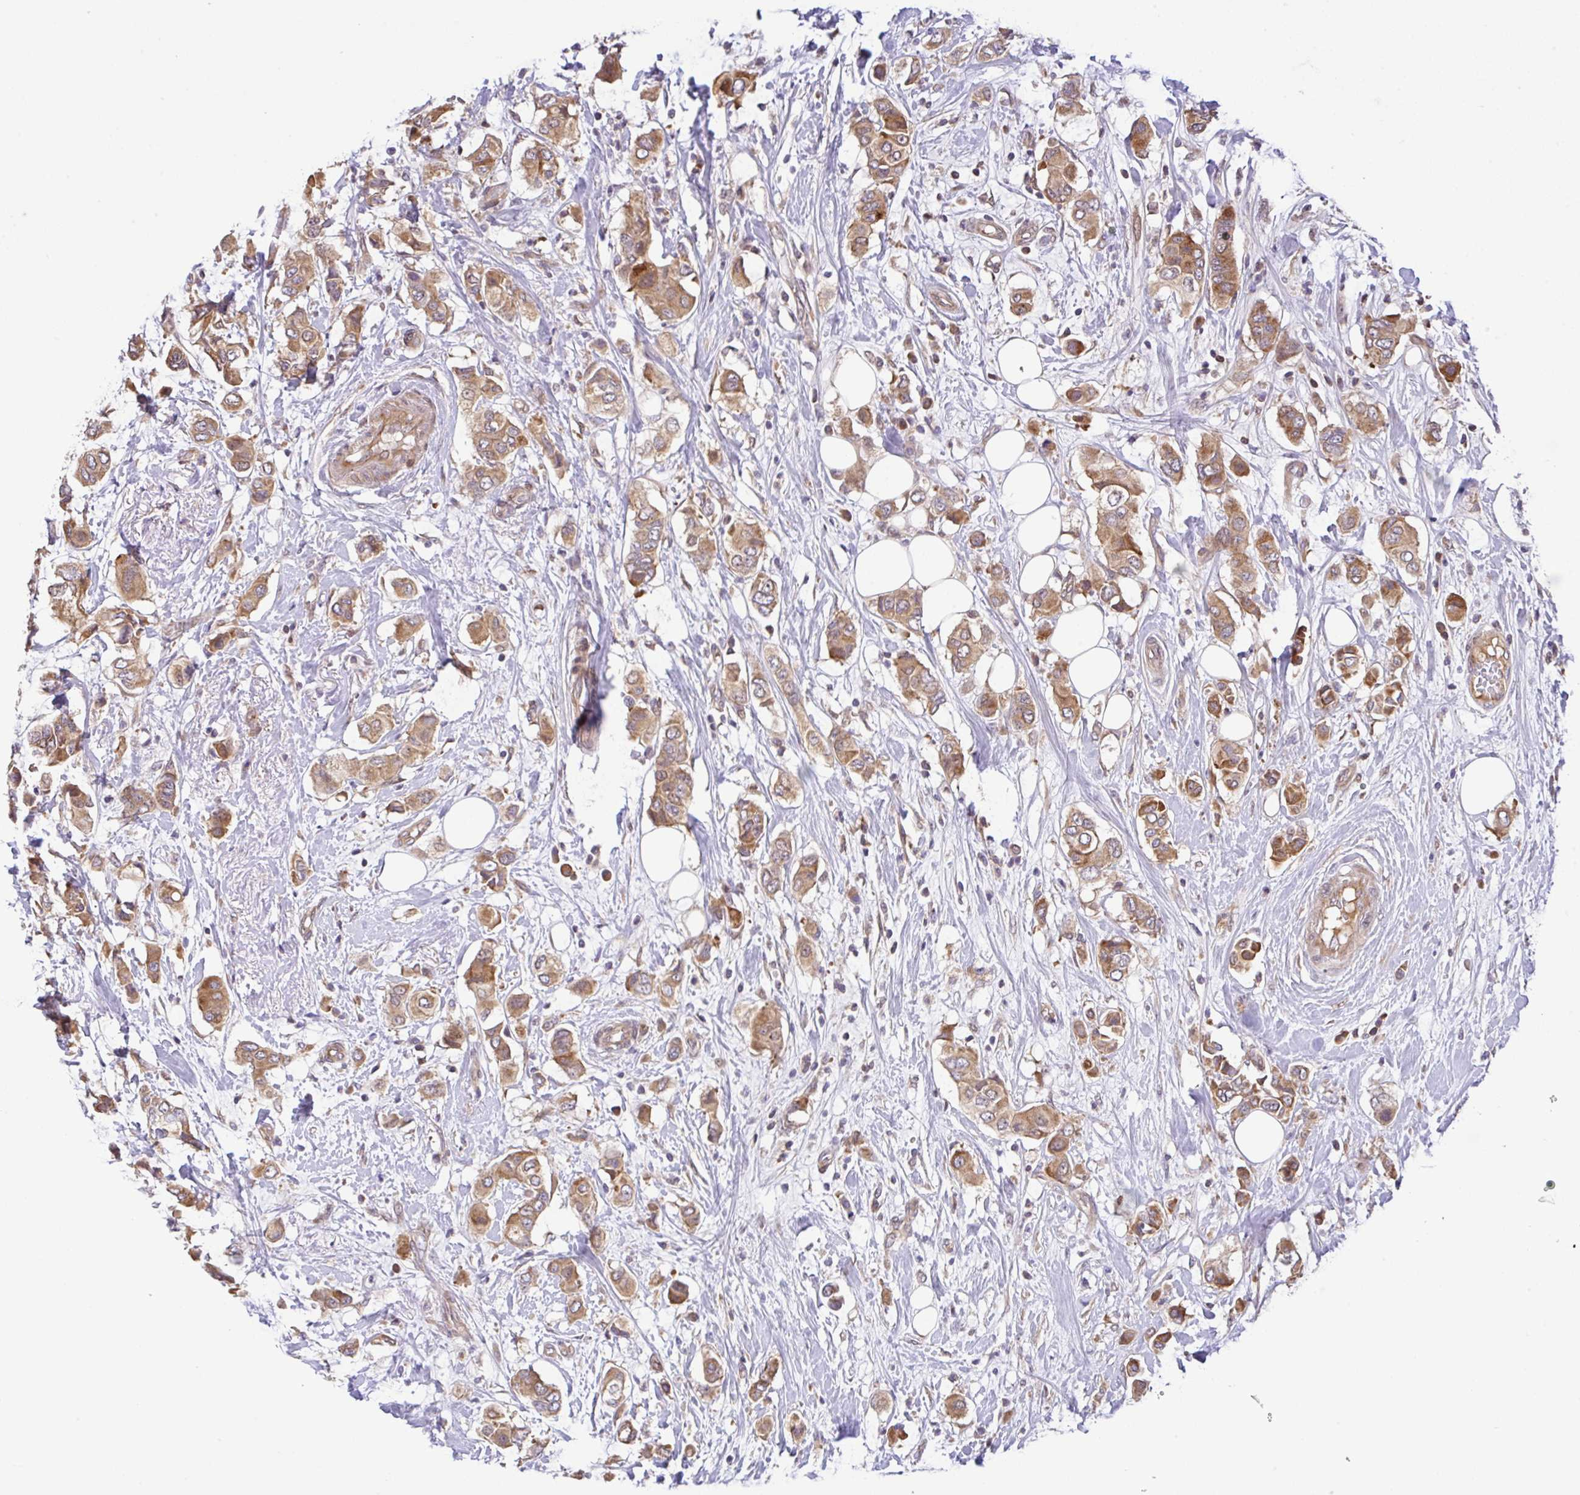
{"staining": {"intensity": "moderate", "quantity": ">75%", "location": "cytoplasmic/membranous"}, "tissue": "breast cancer", "cell_type": "Tumor cells", "image_type": "cancer", "snomed": [{"axis": "morphology", "description": "Lobular carcinoma"}, {"axis": "topography", "description": "Breast"}], "caption": "The image demonstrates staining of breast cancer, revealing moderate cytoplasmic/membranous protein expression (brown color) within tumor cells.", "gene": "UBE4A", "patient": {"sex": "female", "age": 51}}